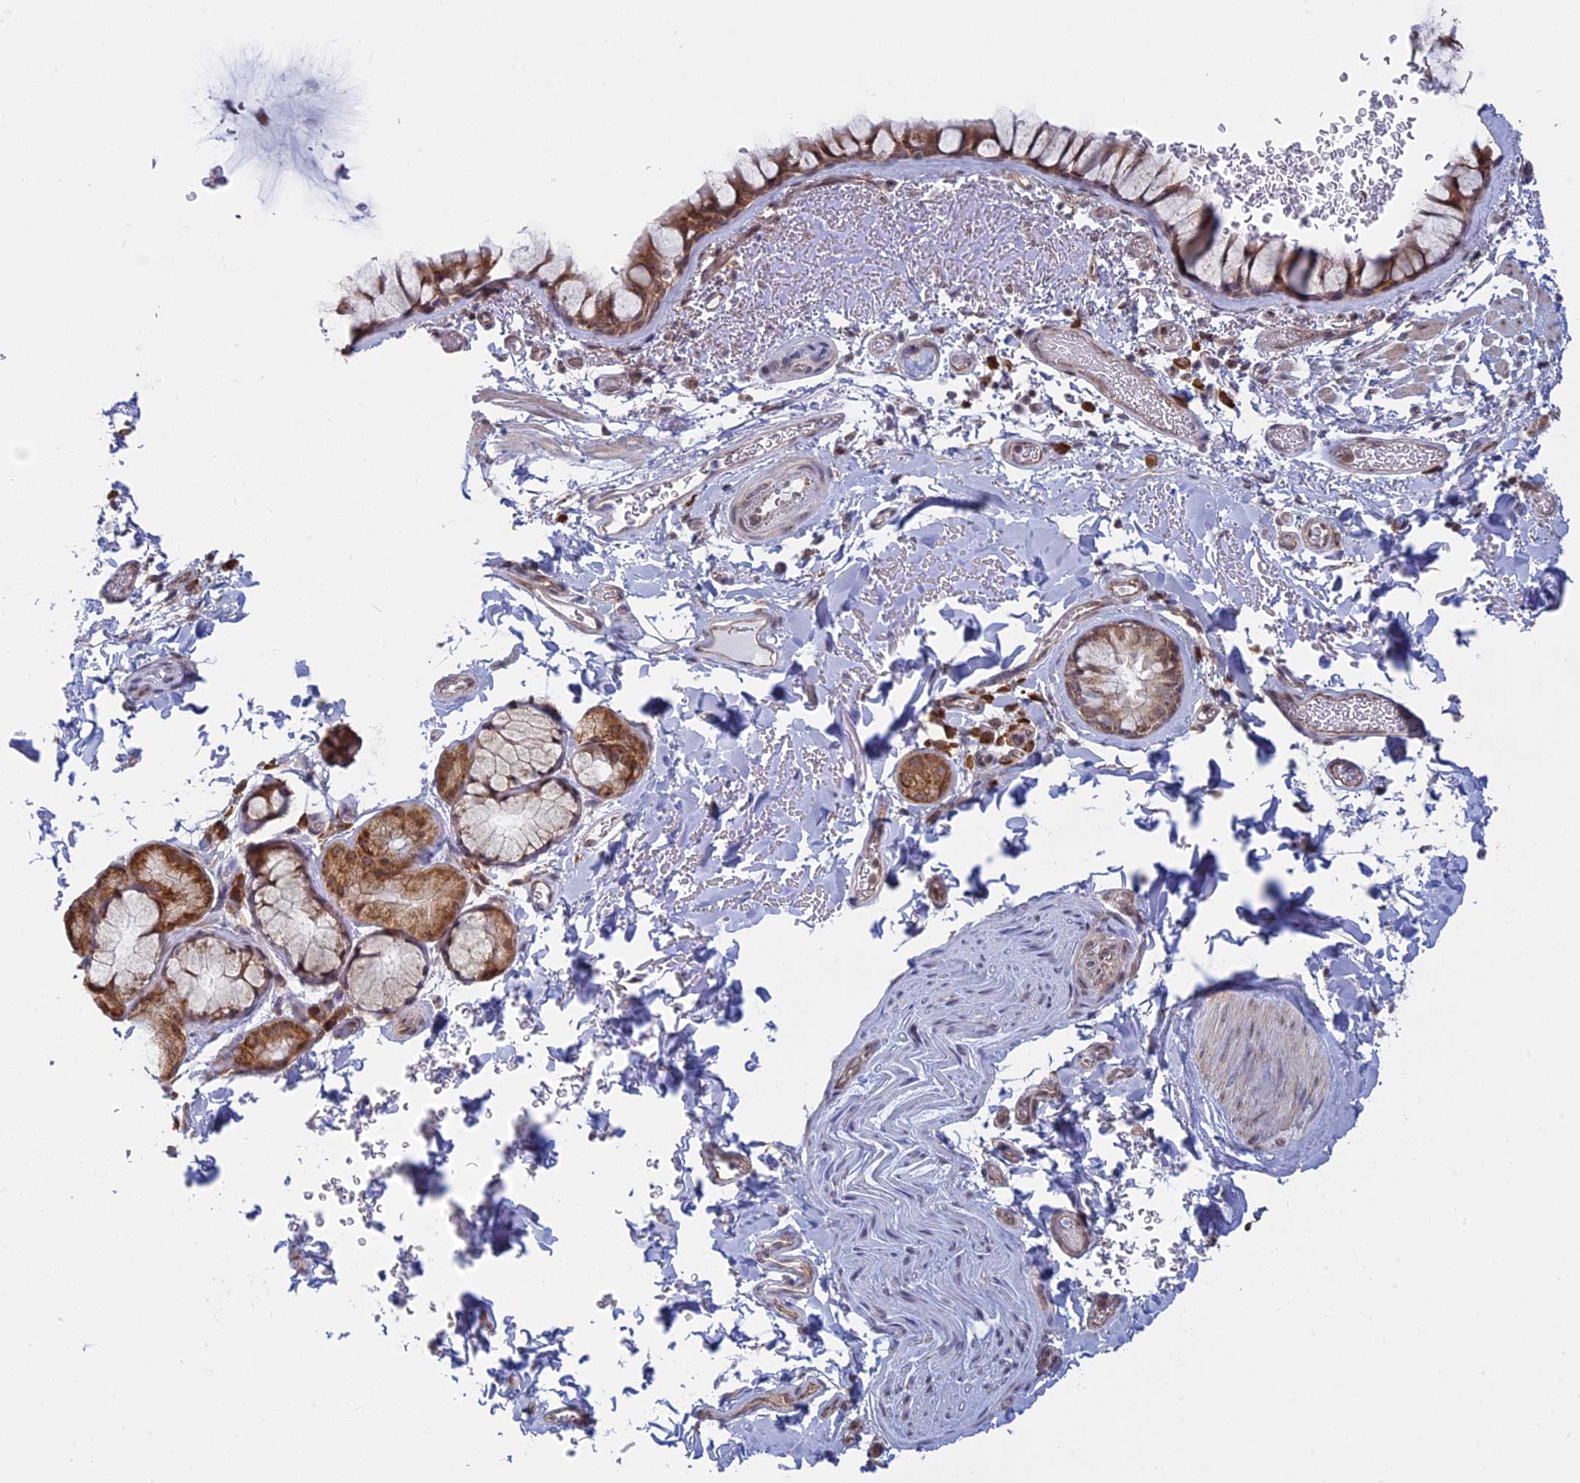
{"staining": {"intensity": "moderate", "quantity": ">75%", "location": "cytoplasmic/membranous"}, "tissue": "bronchus", "cell_type": "Respiratory epithelial cells", "image_type": "normal", "snomed": [{"axis": "morphology", "description": "Normal tissue, NOS"}, {"axis": "topography", "description": "Bronchus"}], "caption": "Respiratory epithelial cells show moderate cytoplasmic/membranous expression in approximately >75% of cells in unremarkable bronchus.", "gene": "RPS19BP1", "patient": {"sex": "male", "age": 65}}